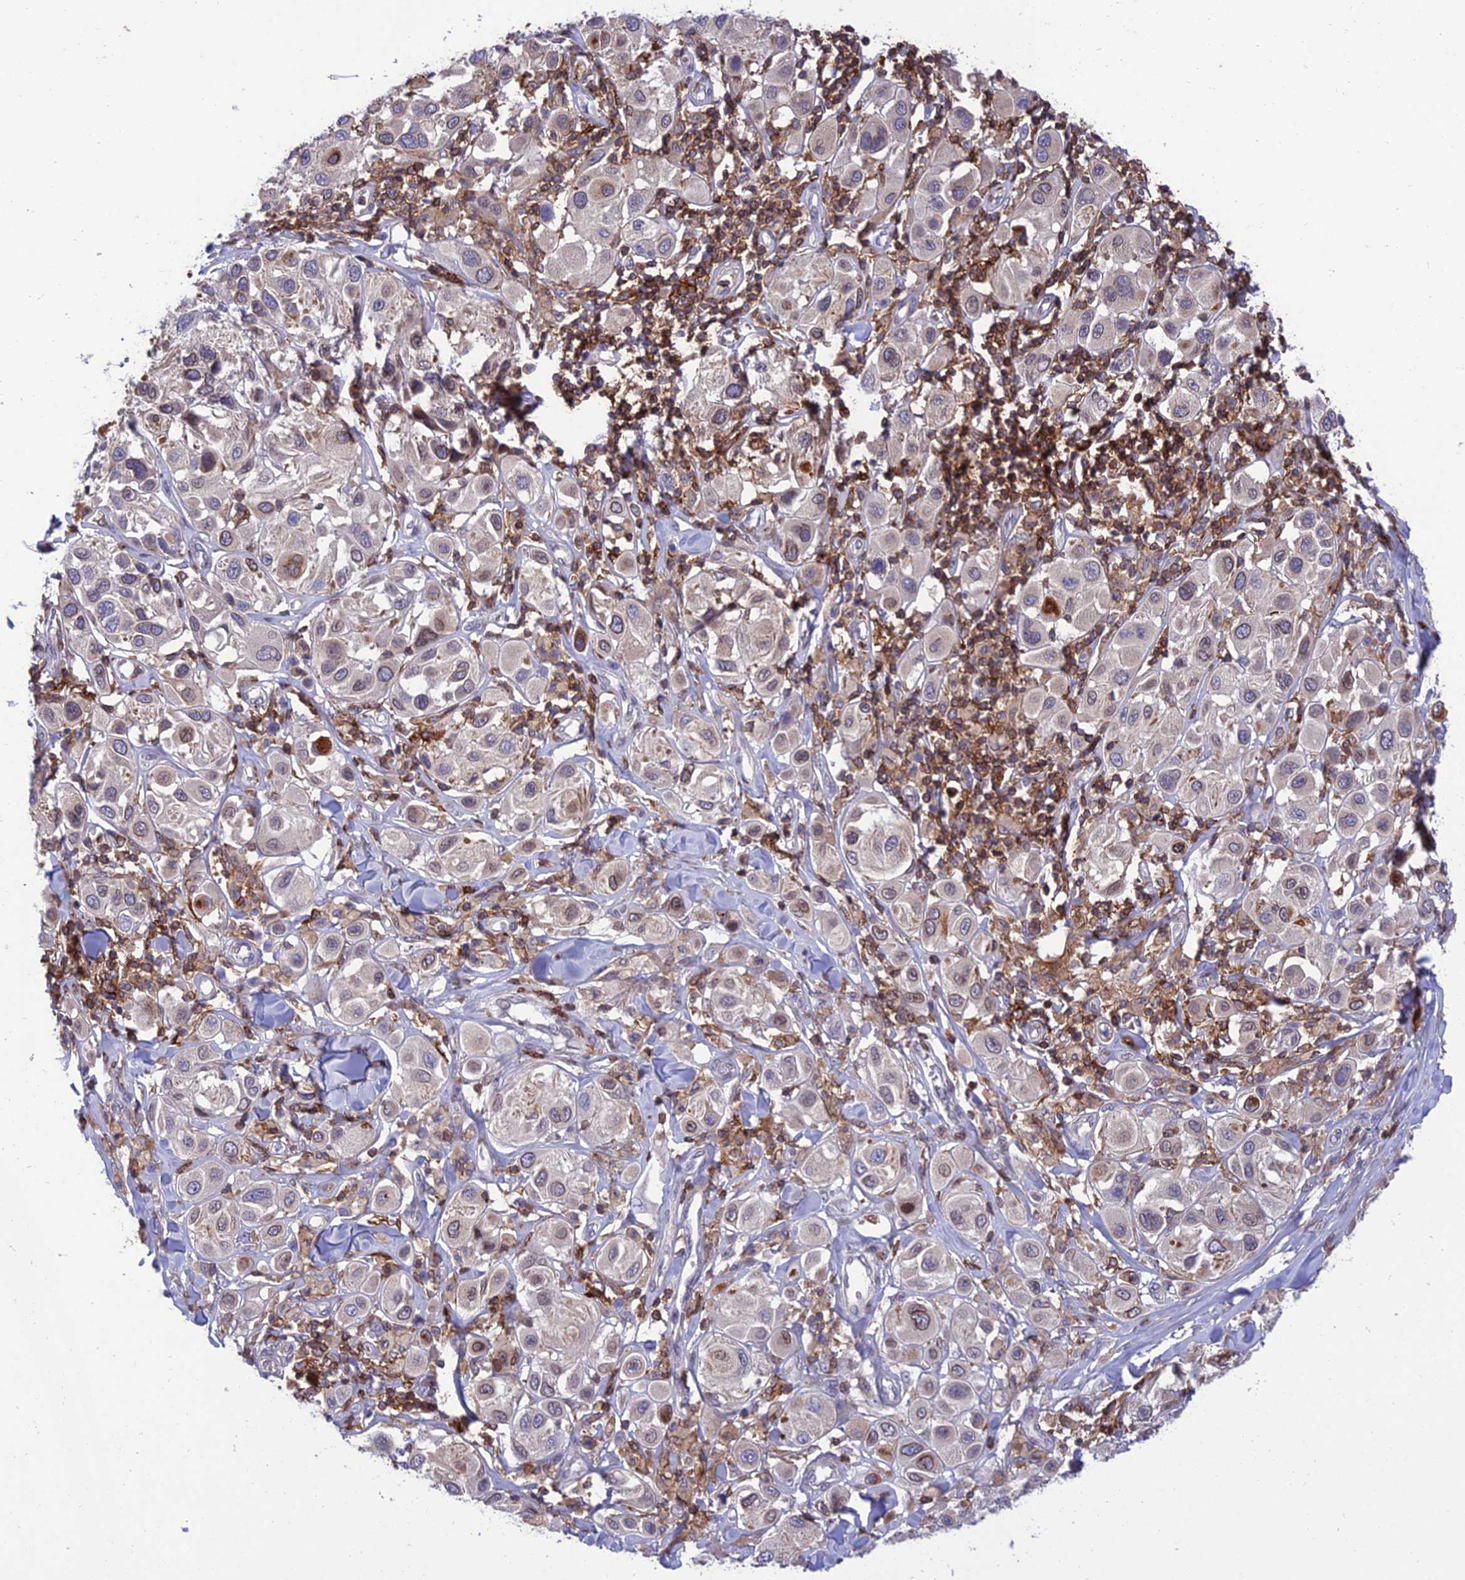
{"staining": {"intensity": "weak", "quantity": "<25%", "location": "cytoplasmic/membranous"}, "tissue": "melanoma", "cell_type": "Tumor cells", "image_type": "cancer", "snomed": [{"axis": "morphology", "description": "Malignant melanoma, Metastatic site"}, {"axis": "topography", "description": "Skin"}], "caption": "High power microscopy histopathology image of an immunohistochemistry (IHC) image of melanoma, revealing no significant expression in tumor cells.", "gene": "FAM76A", "patient": {"sex": "male", "age": 41}}